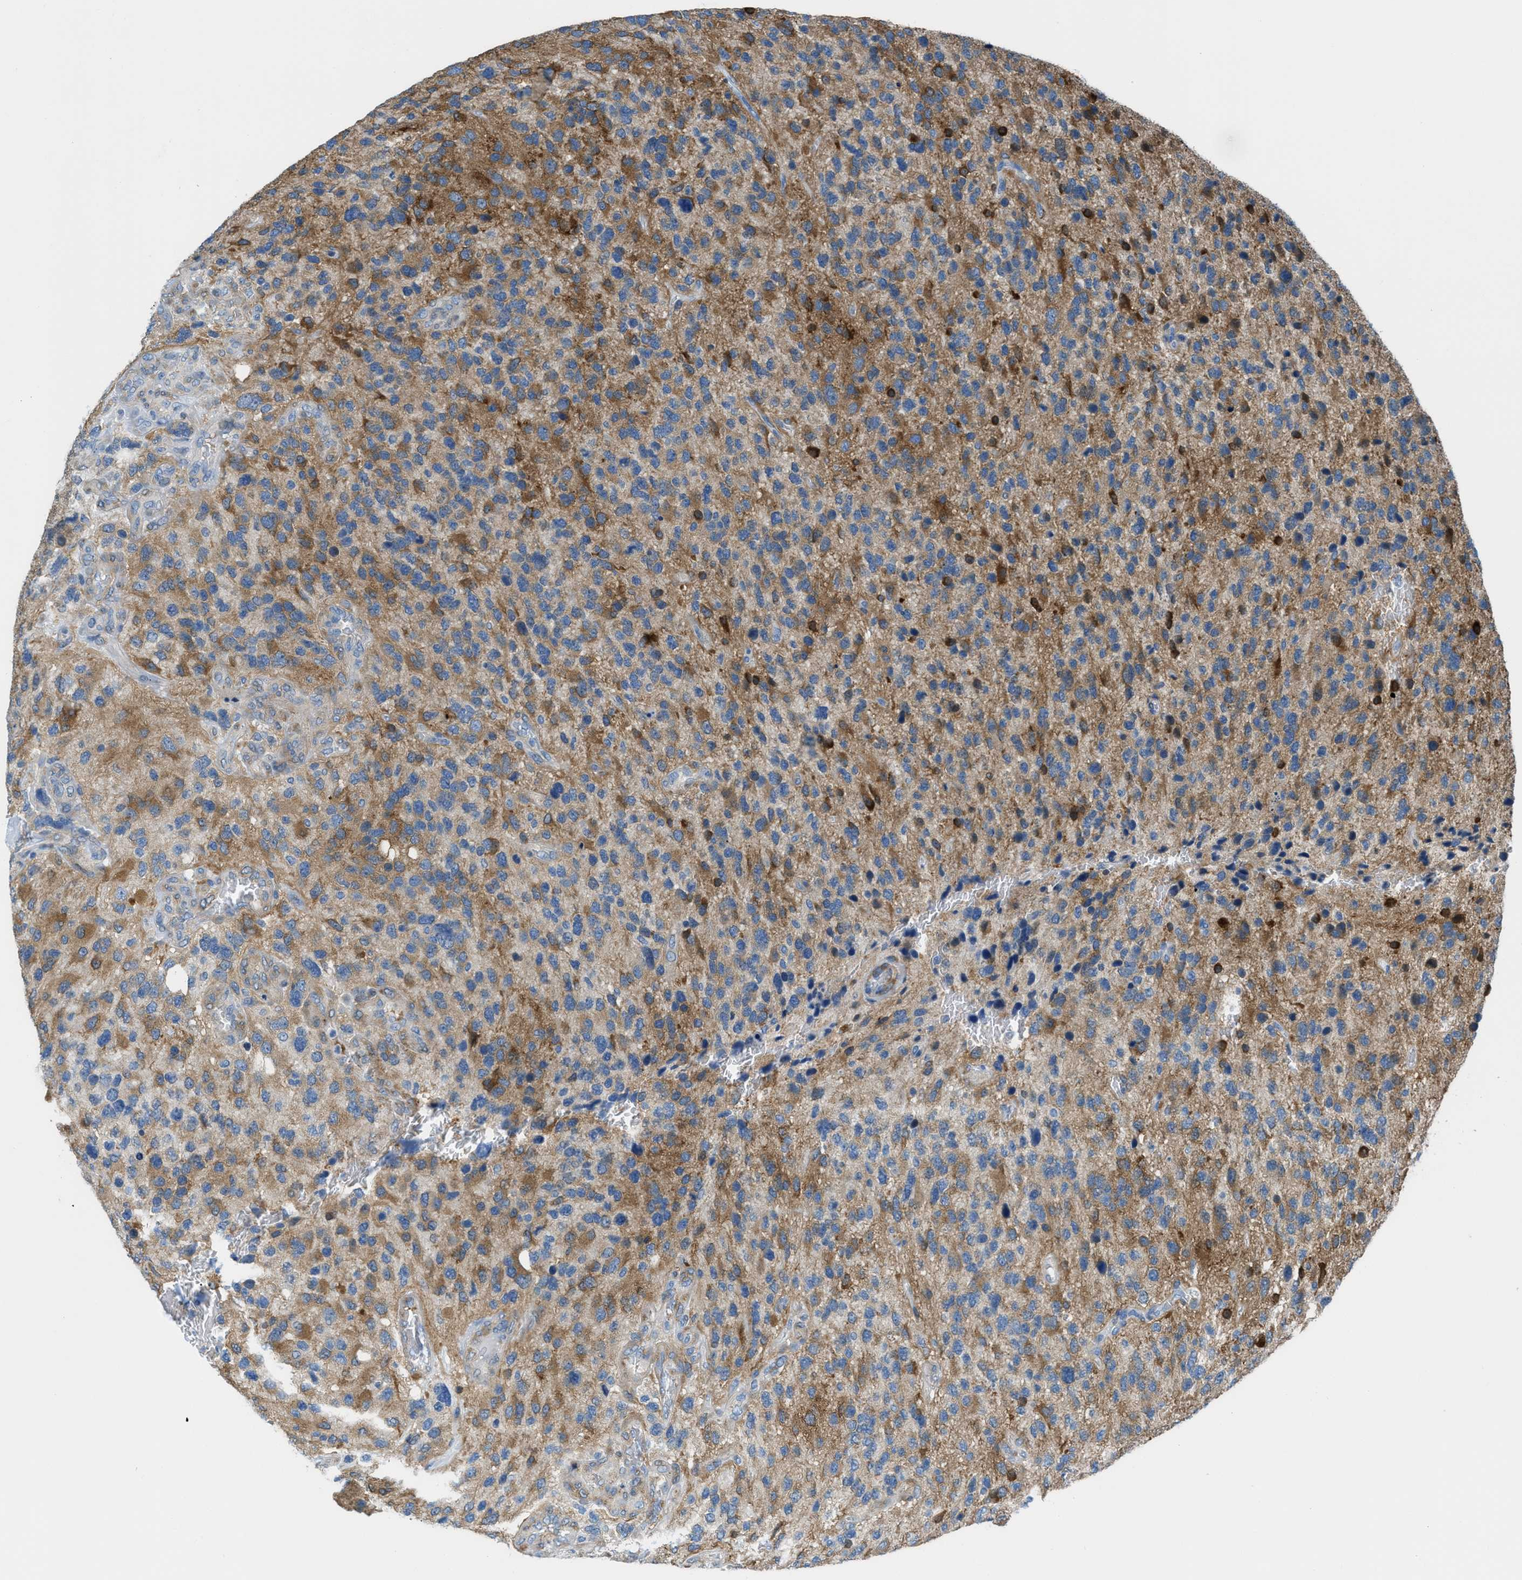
{"staining": {"intensity": "moderate", "quantity": ">75%", "location": "cytoplasmic/membranous"}, "tissue": "glioma", "cell_type": "Tumor cells", "image_type": "cancer", "snomed": [{"axis": "morphology", "description": "Glioma, malignant, High grade"}, {"axis": "topography", "description": "Brain"}], "caption": "Human malignant high-grade glioma stained for a protein (brown) exhibits moderate cytoplasmic/membranous positive positivity in about >75% of tumor cells.", "gene": "MAPRE2", "patient": {"sex": "female", "age": 58}}